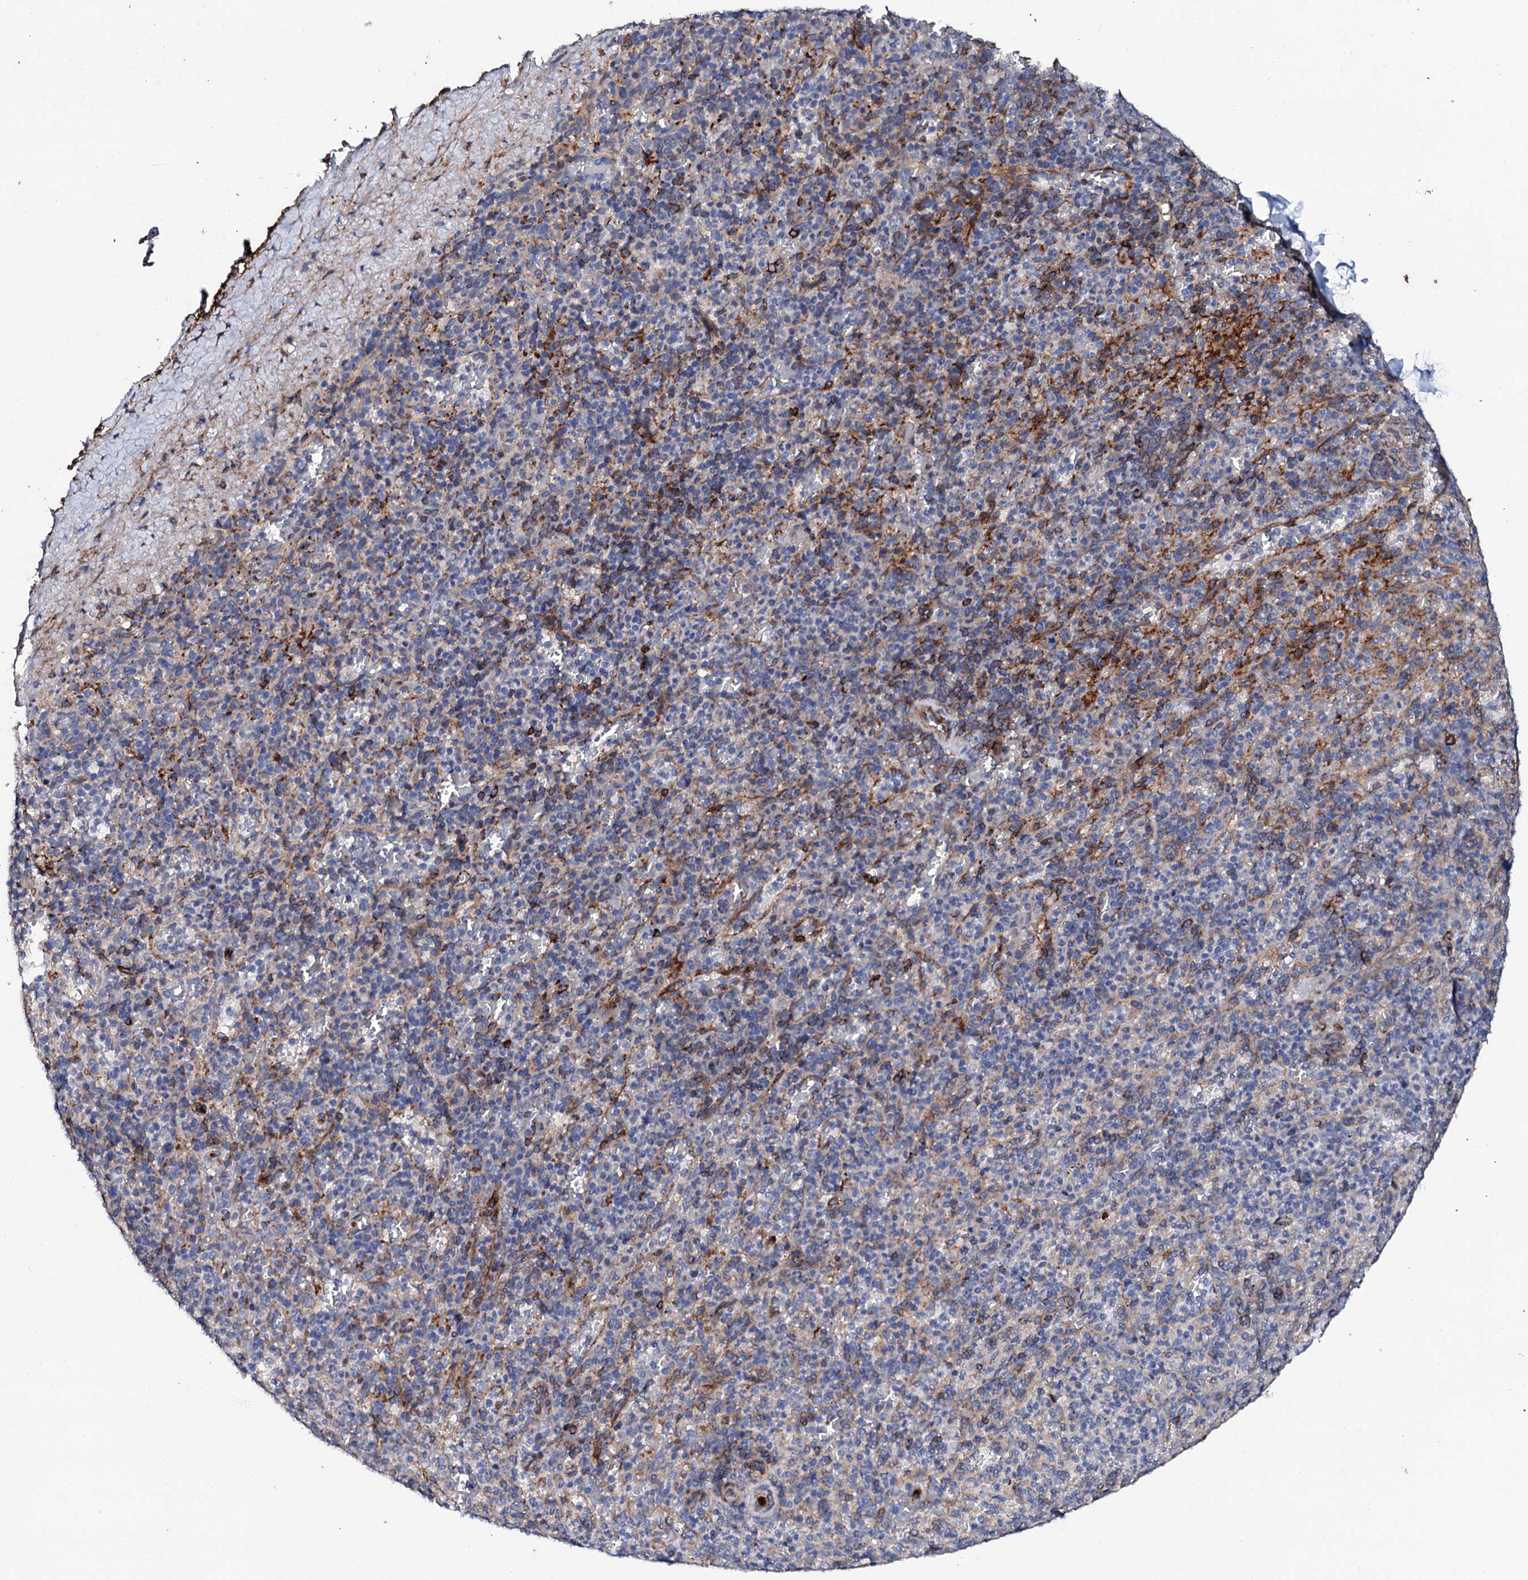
{"staining": {"intensity": "strong", "quantity": "<25%", "location": "cytoplasmic/membranous"}, "tissue": "spleen", "cell_type": "Cells in red pulp", "image_type": "normal", "snomed": [{"axis": "morphology", "description": "Normal tissue, NOS"}, {"axis": "topography", "description": "Spleen"}], "caption": "The immunohistochemical stain highlights strong cytoplasmic/membranous staining in cells in red pulp of unremarkable spleen. (Brightfield microscopy of DAB IHC at high magnification).", "gene": "DBX1", "patient": {"sex": "male", "age": 82}}